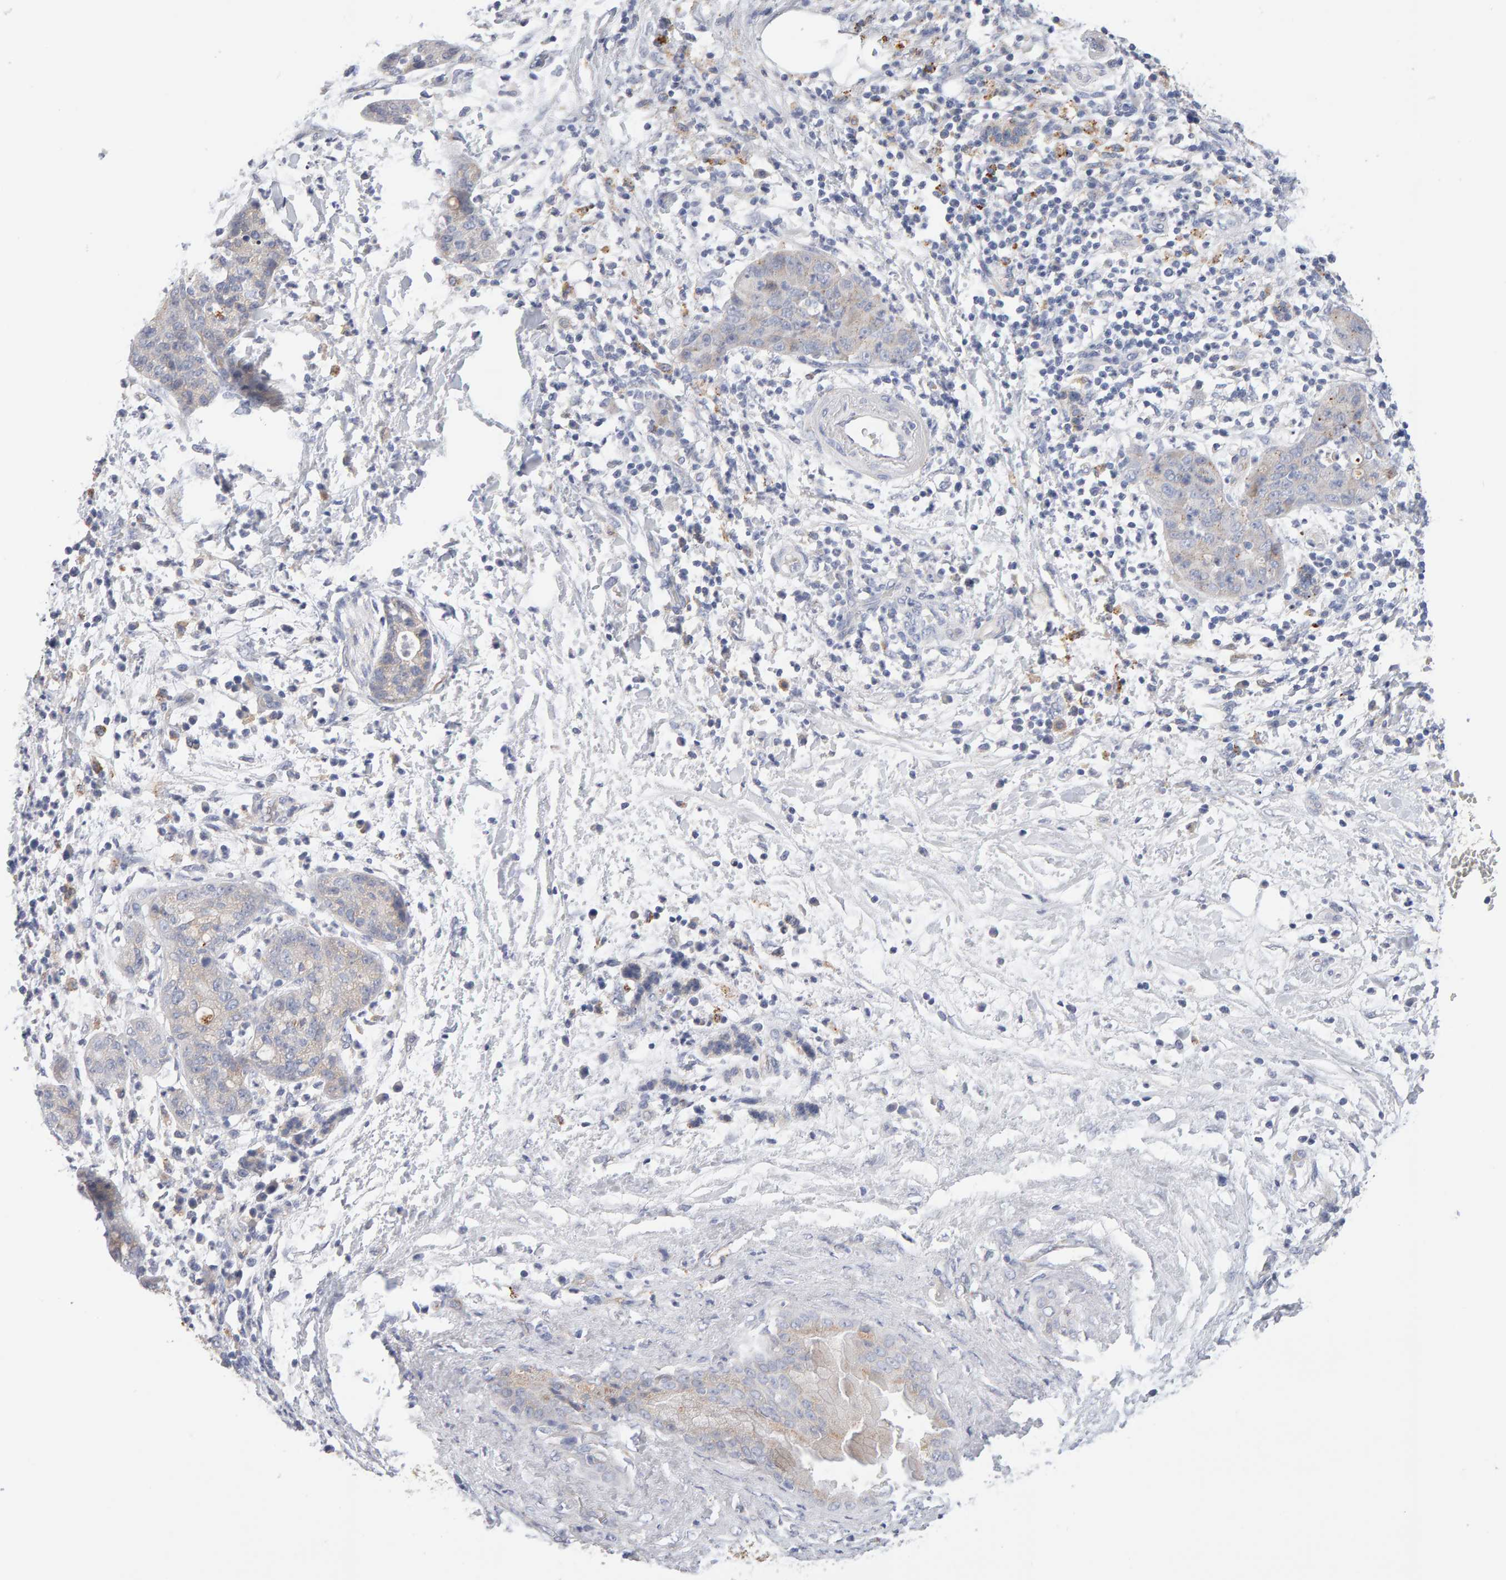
{"staining": {"intensity": "weak", "quantity": "<25%", "location": "cytoplasmic/membranous"}, "tissue": "pancreatic cancer", "cell_type": "Tumor cells", "image_type": "cancer", "snomed": [{"axis": "morphology", "description": "Adenocarcinoma, NOS"}, {"axis": "topography", "description": "Pancreas"}], "caption": "Tumor cells are negative for brown protein staining in adenocarcinoma (pancreatic).", "gene": "METRNL", "patient": {"sex": "female", "age": 78}}